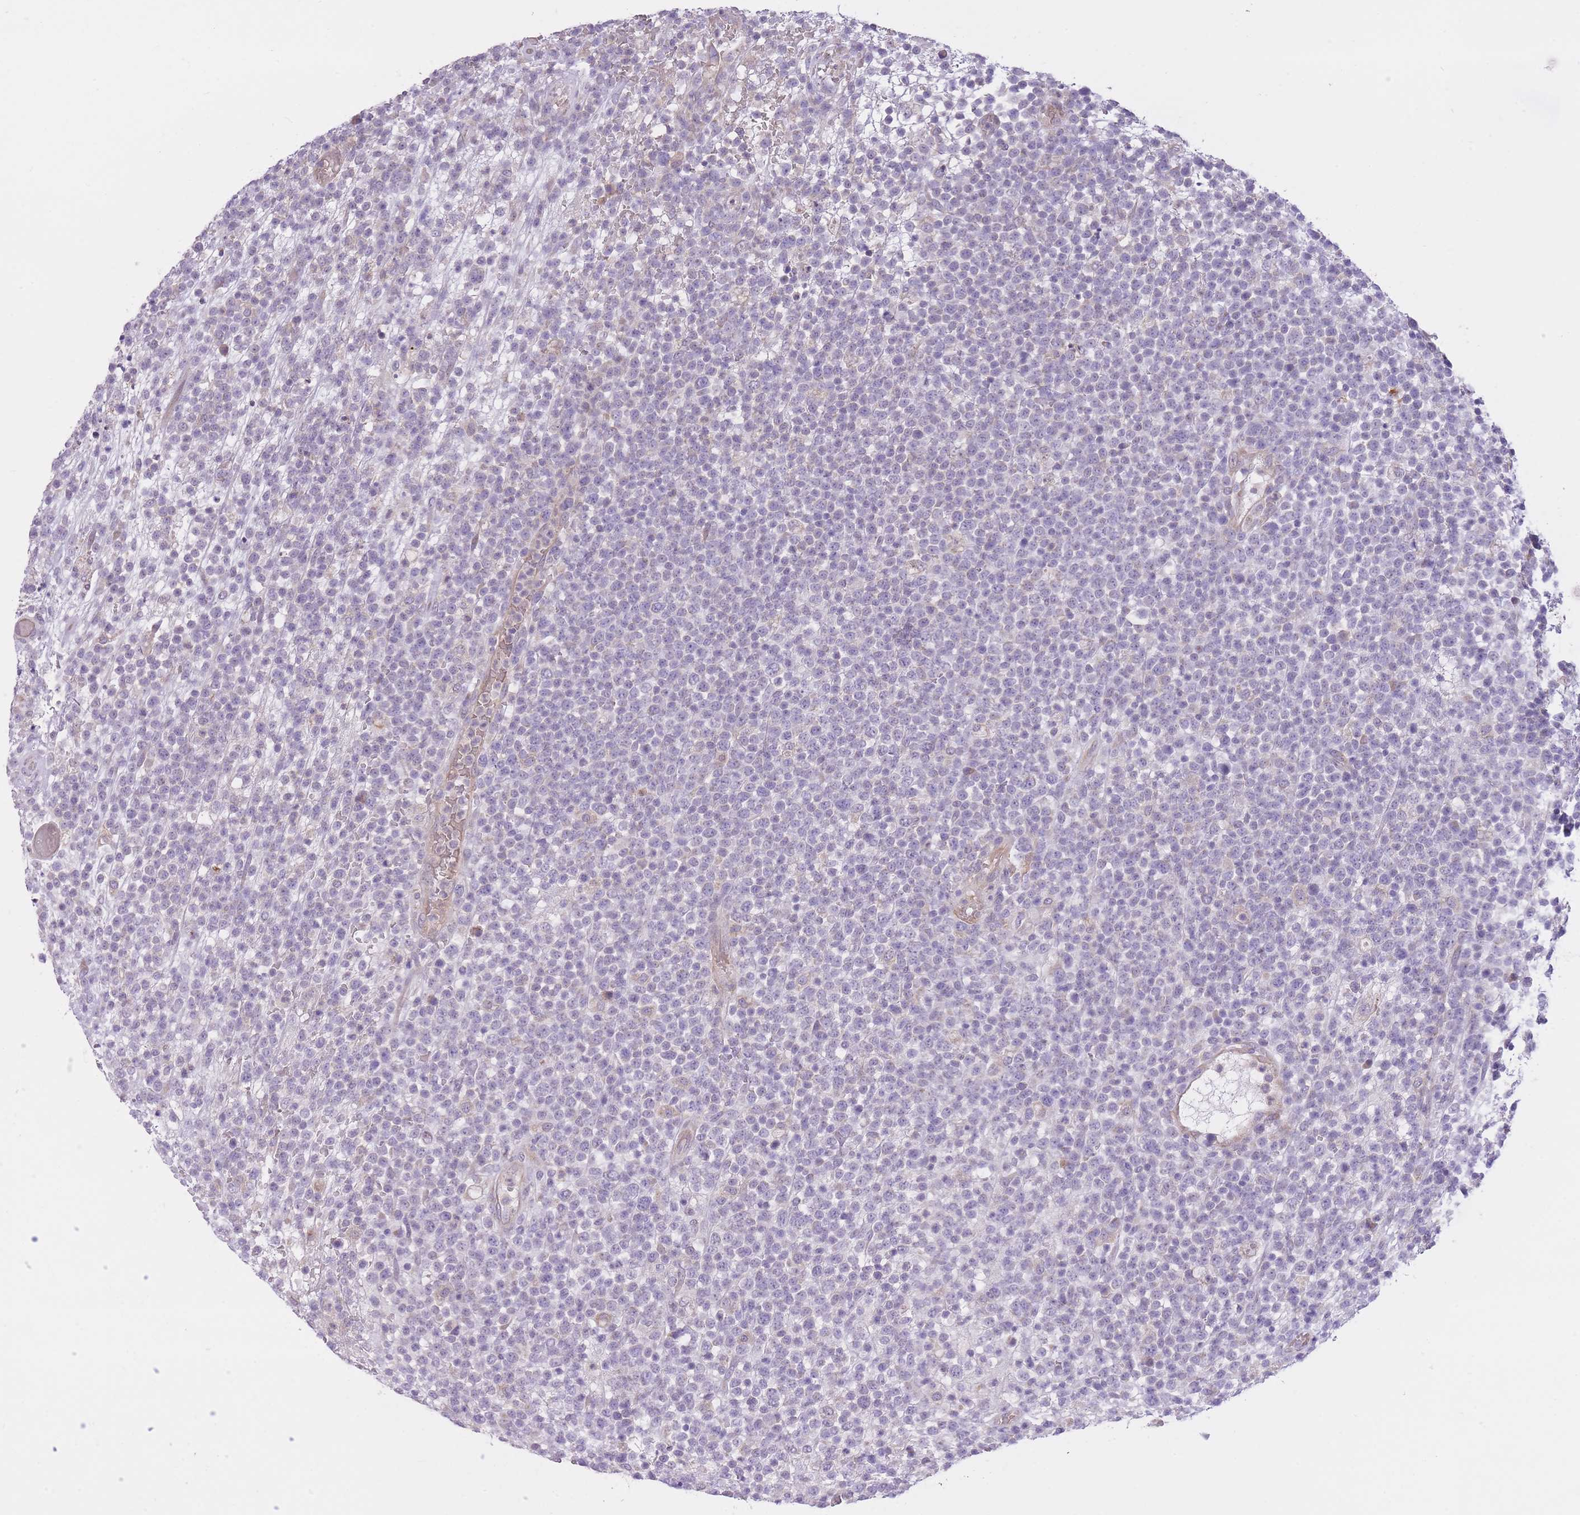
{"staining": {"intensity": "negative", "quantity": "none", "location": "none"}, "tissue": "lymphoma", "cell_type": "Tumor cells", "image_type": "cancer", "snomed": [{"axis": "morphology", "description": "Malignant lymphoma, non-Hodgkin's type, High grade"}, {"axis": "topography", "description": "Colon"}], "caption": "IHC histopathology image of human lymphoma stained for a protein (brown), which displays no positivity in tumor cells. (Immunohistochemistry (ihc), brightfield microscopy, high magnification).", "gene": "REV1", "patient": {"sex": "female", "age": 53}}